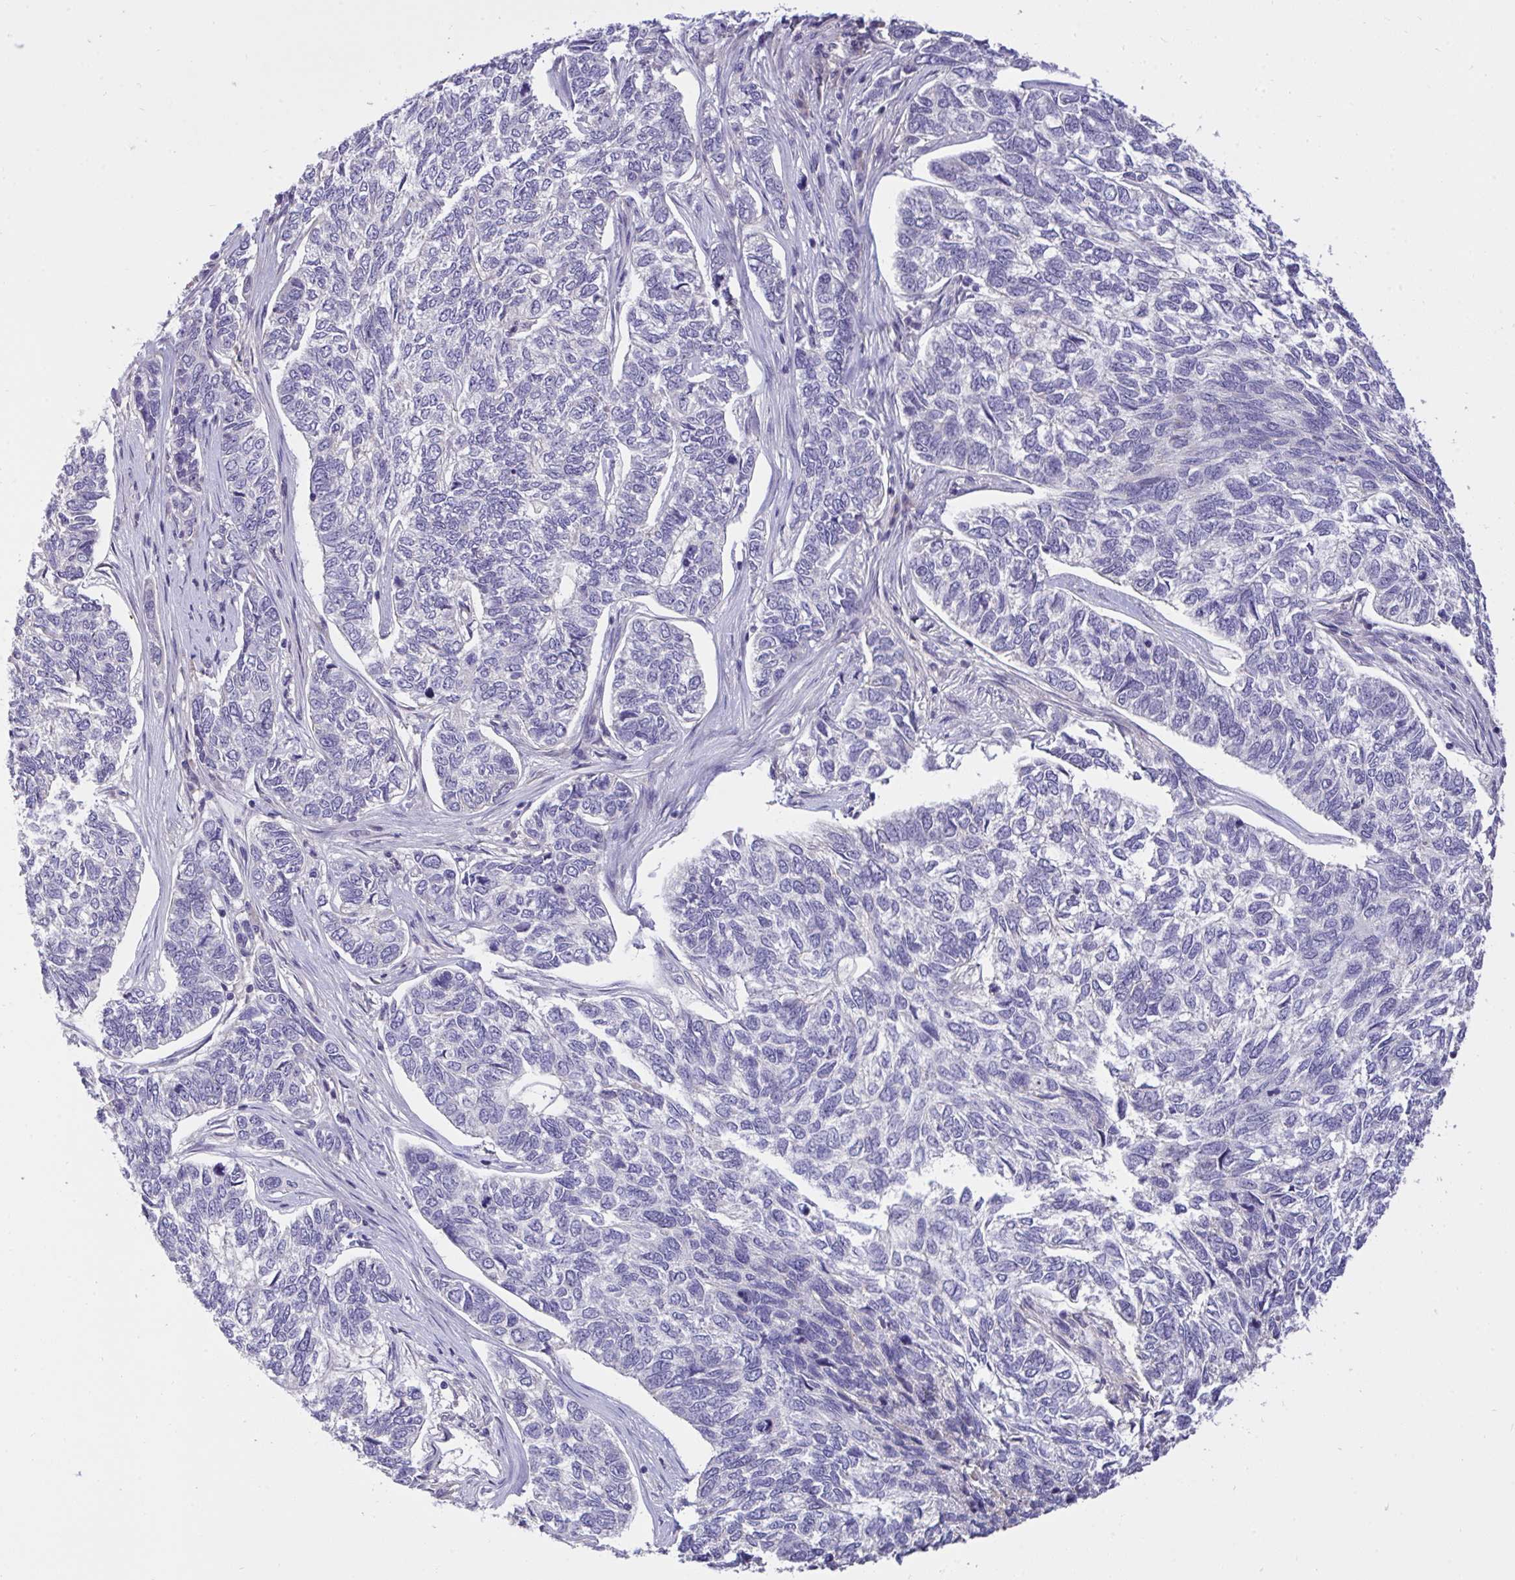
{"staining": {"intensity": "negative", "quantity": "none", "location": "none"}, "tissue": "skin cancer", "cell_type": "Tumor cells", "image_type": "cancer", "snomed": [{"axis": "morphology", "description": "Basal cell carcinoma"}, {"axis": "topography", "description": "Skin"}], "caption": "Skin cancer (basal cell carcinoma) was stained to show a protein in brown. There is no significant expression in tumor cells.", "gene": "C19orf54", "patient": {"sex": "female", "age": 65}}